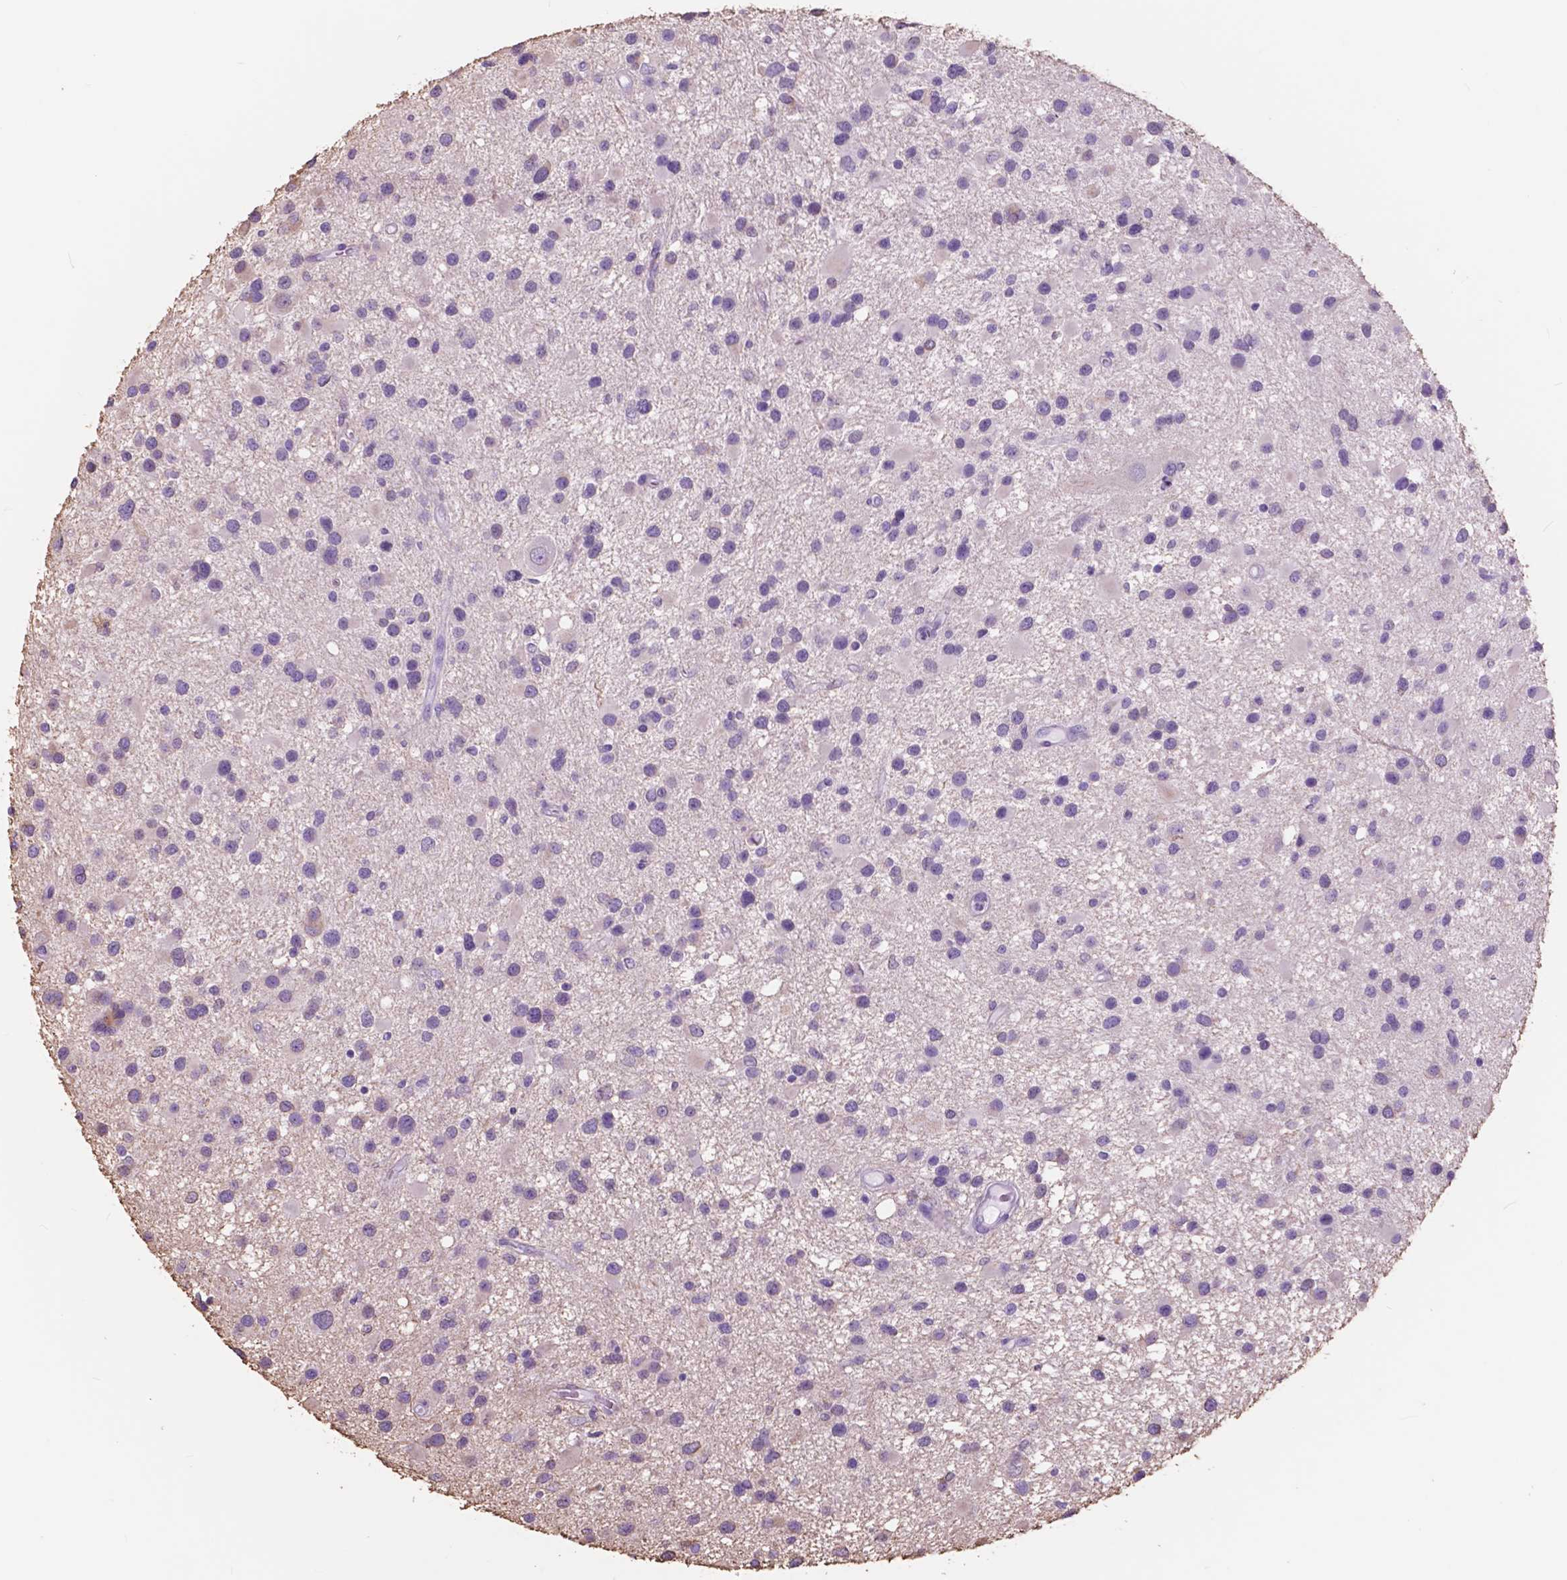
{"staining": {"intensity": "negative", "quantity": "none", "location": "none"}, "tissue": "glioma", "cell_type": "Tumor cells", "image_type": "cancer", "snomed": [{"axis": "morphology", "description": "Glioma, malignant, Low grade"}, {"axis": "topography", "description": "Brain"}], "caption": "This is an IHC histopathology image of human glioma. There is no expression in tumor cells.", "gene": "FXYD2", "patient": {"sex": "female", "age": 32}}